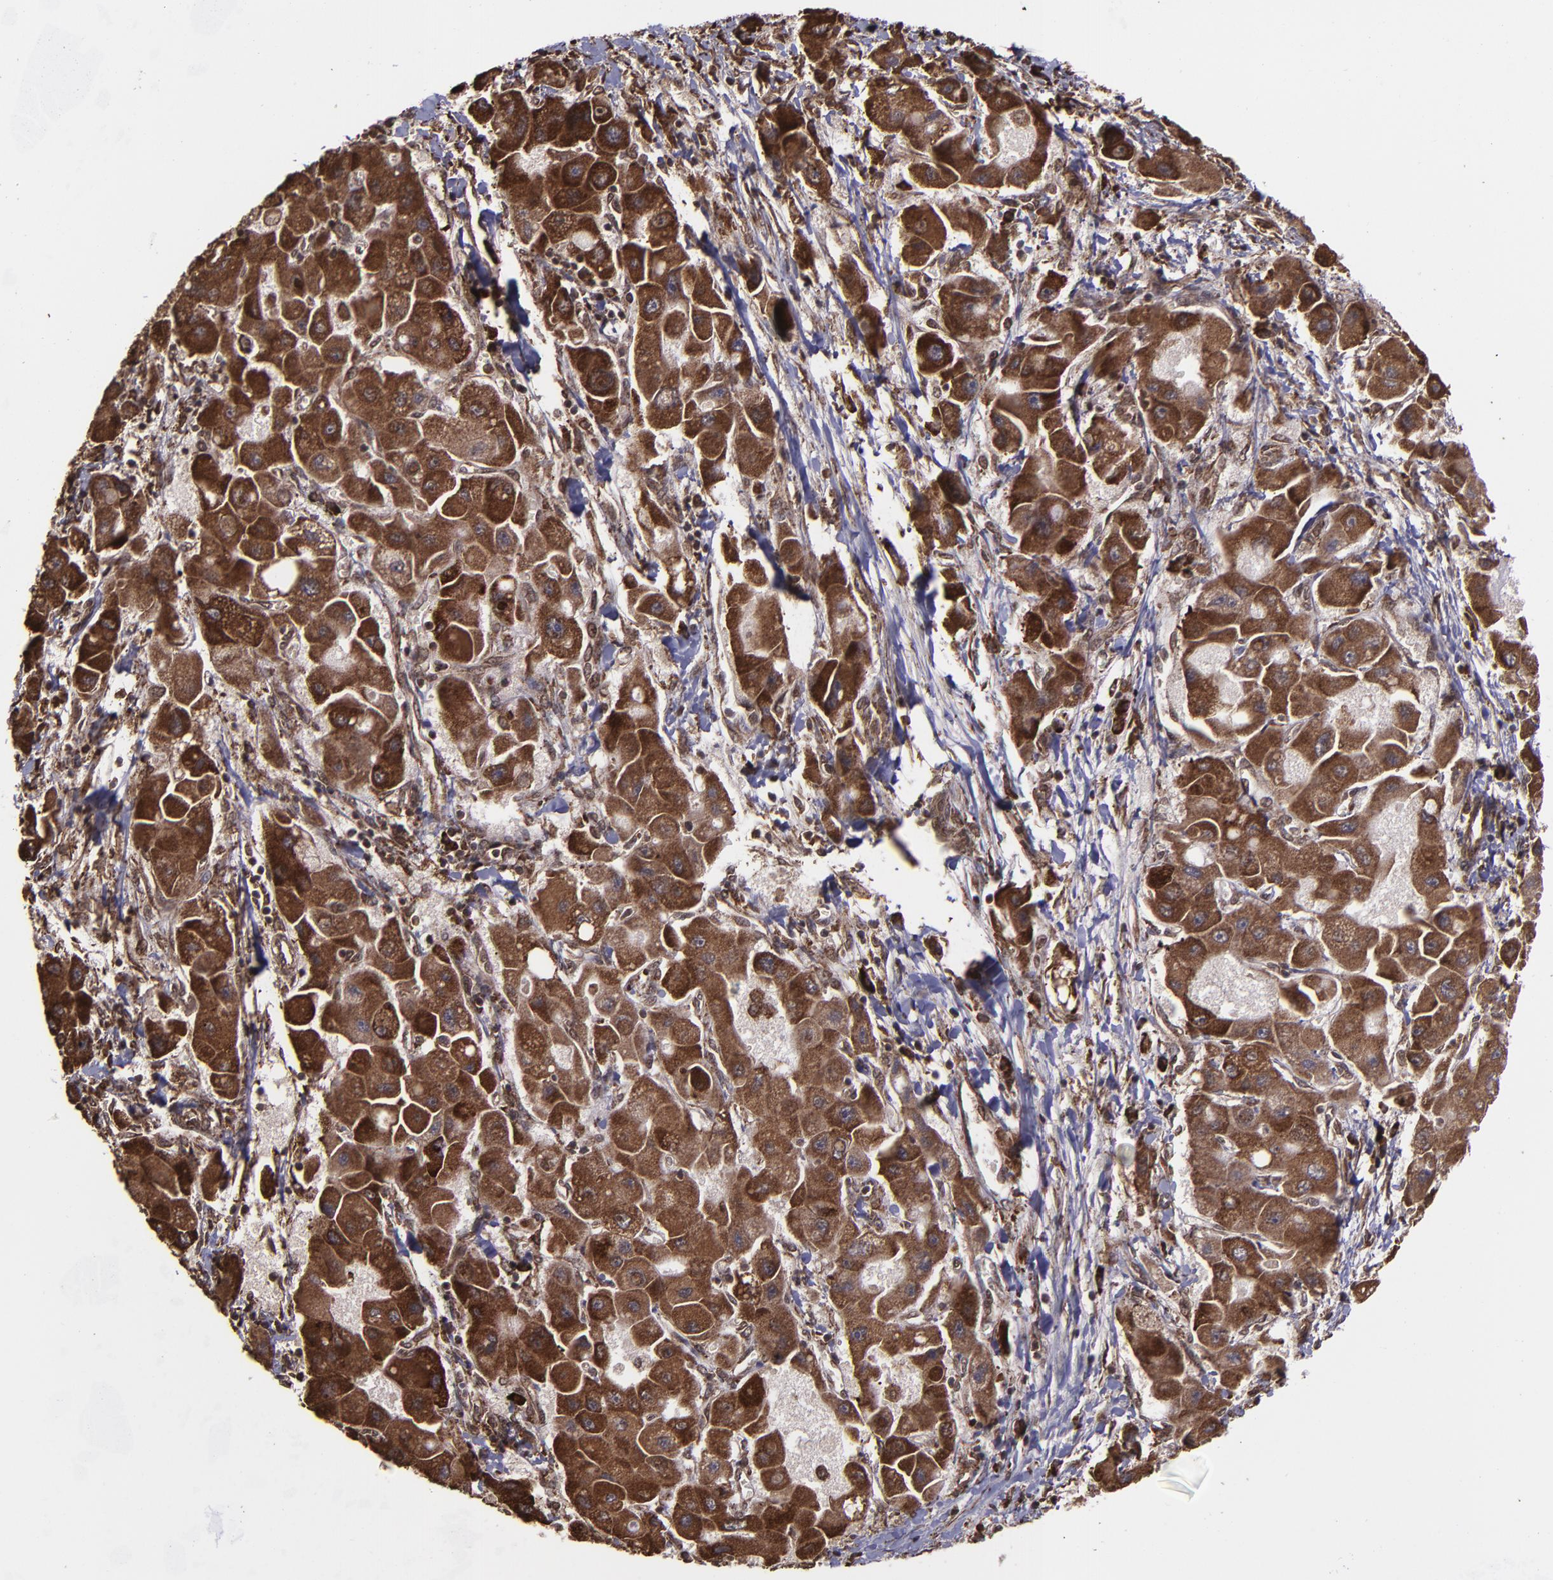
{"staining": {"intensity": "strong", "quantity": ">75%", "location": "cytoplasmic/membranous,nuclear"}, "tissue": "liver cancer", "cell_type": "Tumor cells", "image_type": "cancer", "snomed": [{"axis": "morphology", "description": "Carcinoma, Hepatocellular, NOS"}, {"axis": "topography", "description": "Liver"}], "caption": "Hepatocellular carcinoma (liver) stained with immunohistochemistry (IHC) displays strong cytoplasmic/membranous and nuclear positivity in about >75% of tumor cells.", "gene": "EIF4ENIF1", "patient": {"sex": "male", "age": 24}}